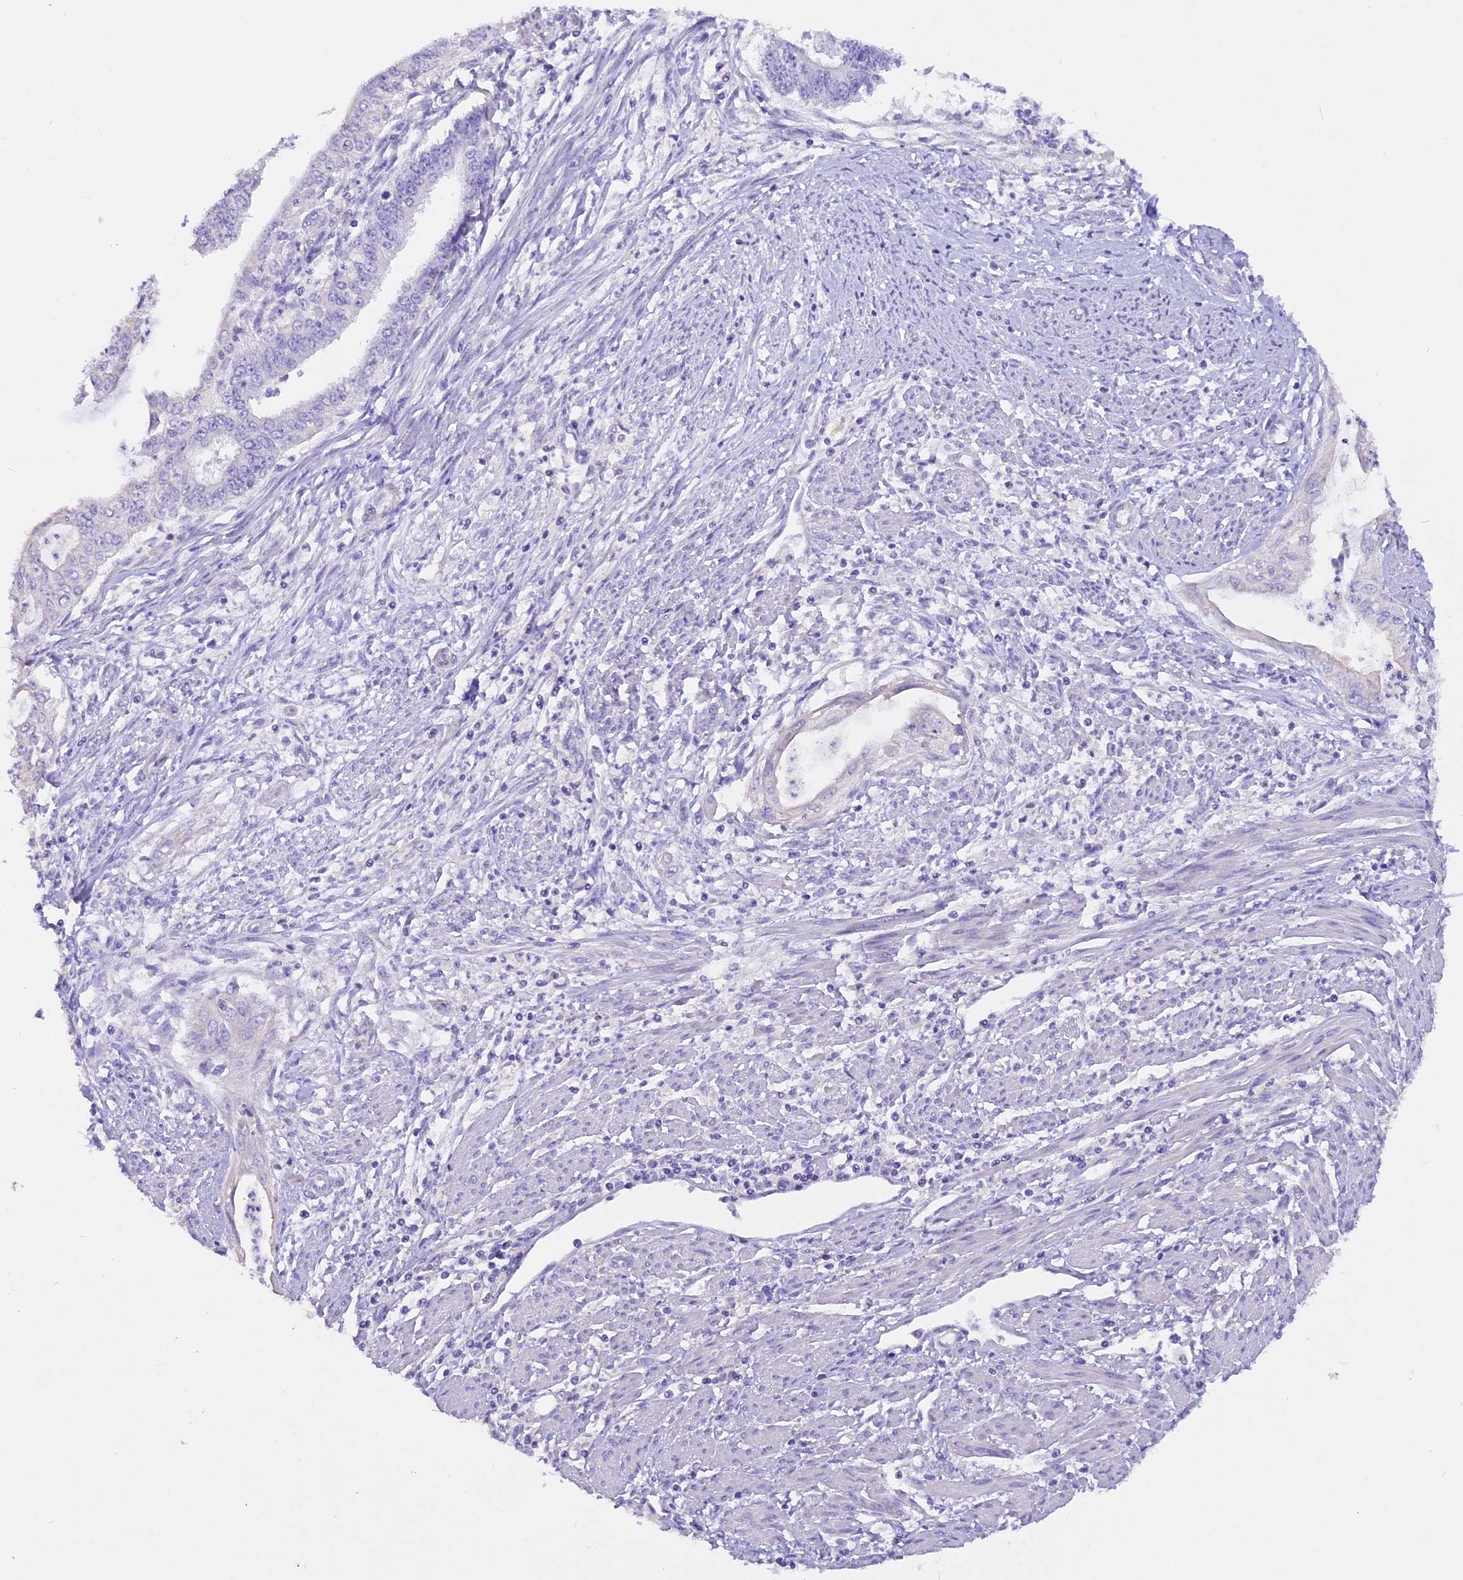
{"staining": {"intensity": "negative", "quantity": "none", "location": "none"}, "tissue": "endometrial cancer", "cell_type": "Tumor cells", "image_type": "cancer", "snomed": [{"axis": "morphology", "description": "Adenocarcinoma, NOS"}, {"axis": "topography", "description": "Endometrium"}], "caption": "High magnification brightfield microscopy of endometrial cancer (adenocarcinoma) stained with DAB (brown) and counterstained with hematoxylin (blue): tumor cells show no significant staining.", "gene": "AP3B2", "patient": {"sex": "female", "age": 73}}